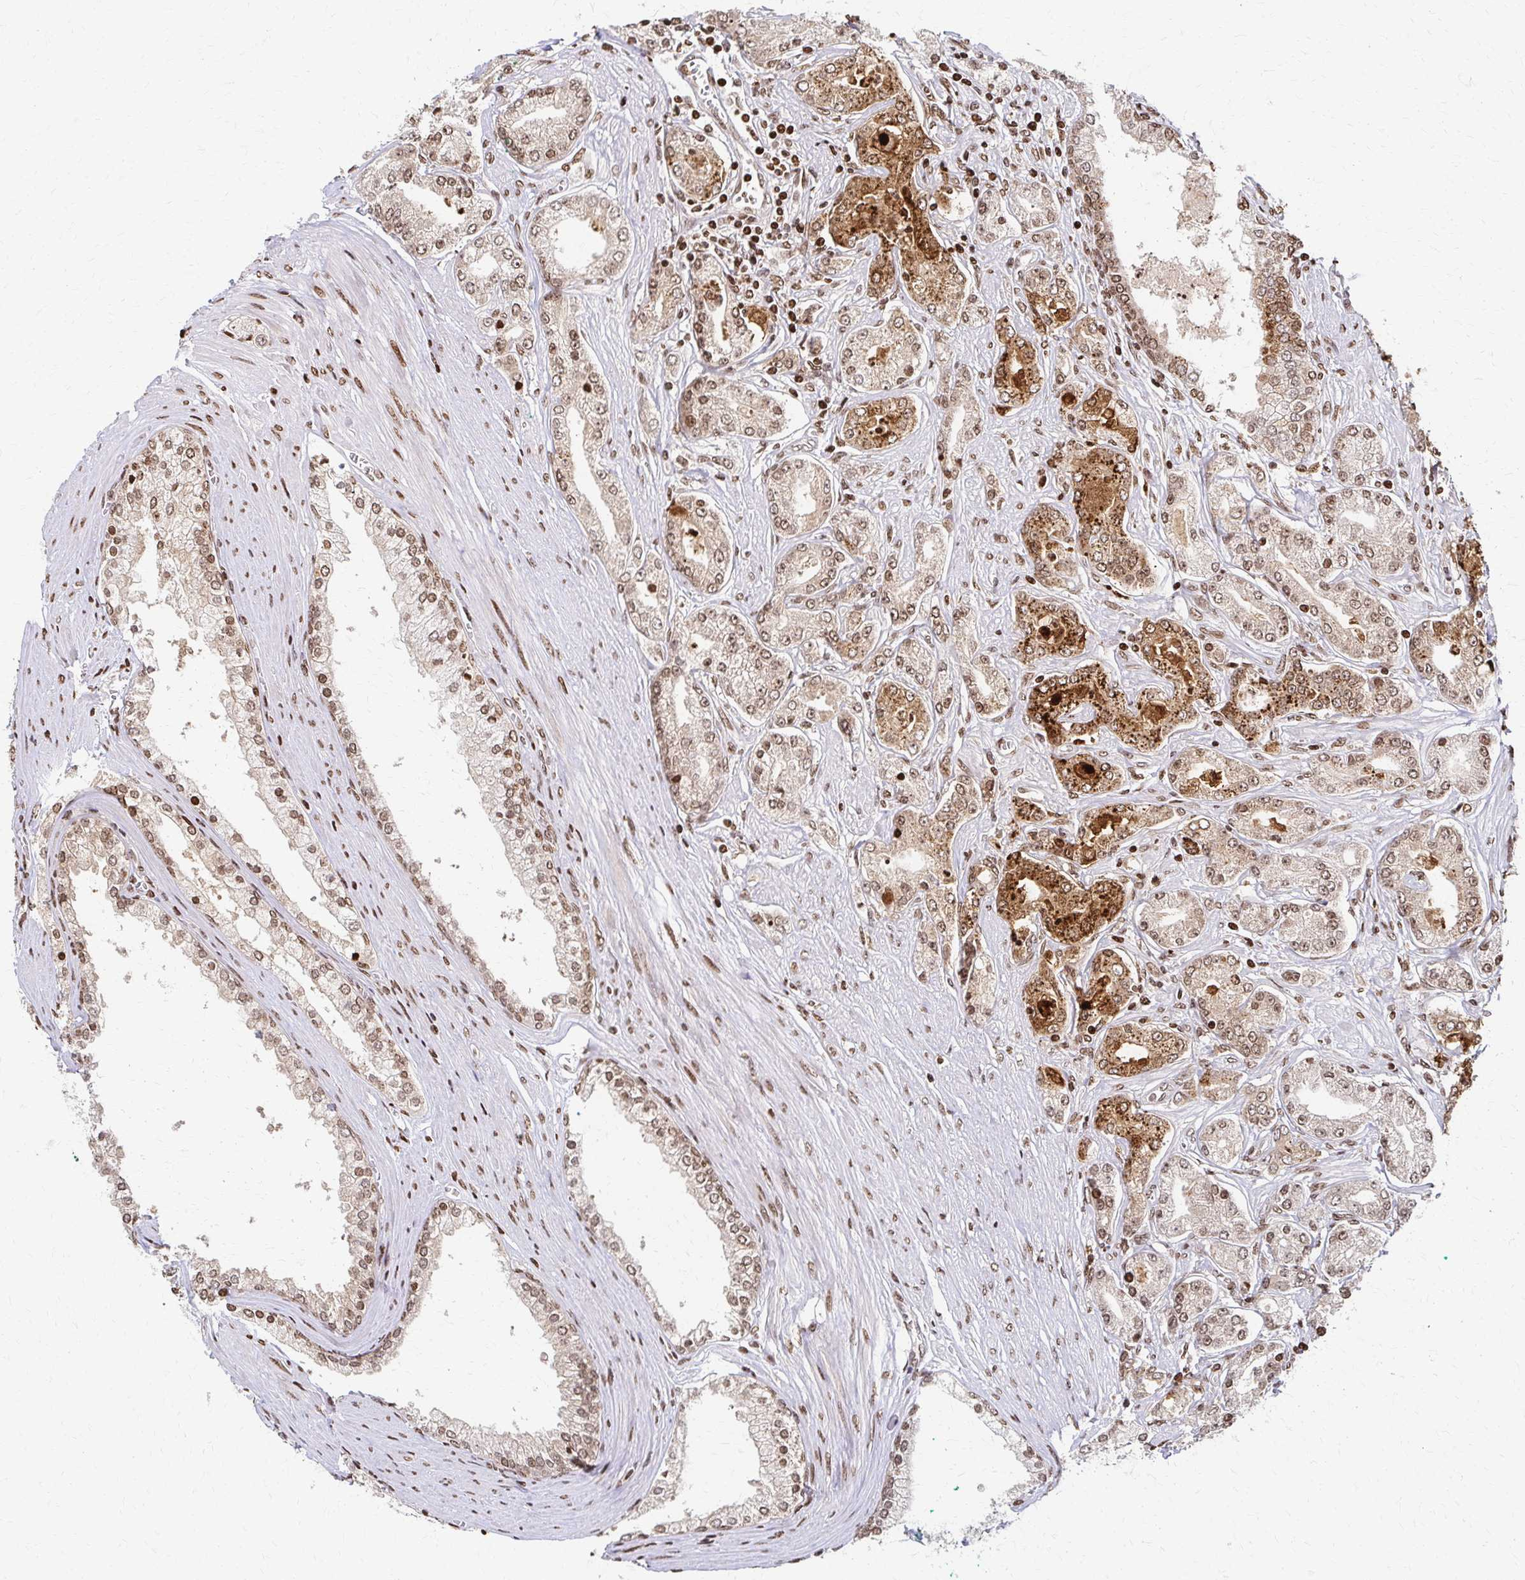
{"staining": {"intensity": "moderate", "quantity": ">75%", "location": "cytoplasmic/membranous,nuclear"}, "tissue": "prostate cancer", "cell_type": "Tumor cells", "image_type": "cancer", "snomed": [{"axis": "morphology", "description": "Adenocarcinoma, High grade"}, {"axis": "topography", "description": "Prostate"}], "caption": "The image shows staining of prostate adenocarcinoma (high-grade), revealing moderate cytoplasmic/membranous and nuclear protein positivity (brown color) within tumor cells. Using DAB (brown) and hematoxylin (blue) stains, captured at high magnification using brightfield microscopy.", "gene": "PSMD7", "patient": {"sex": "male", "age": 66}}